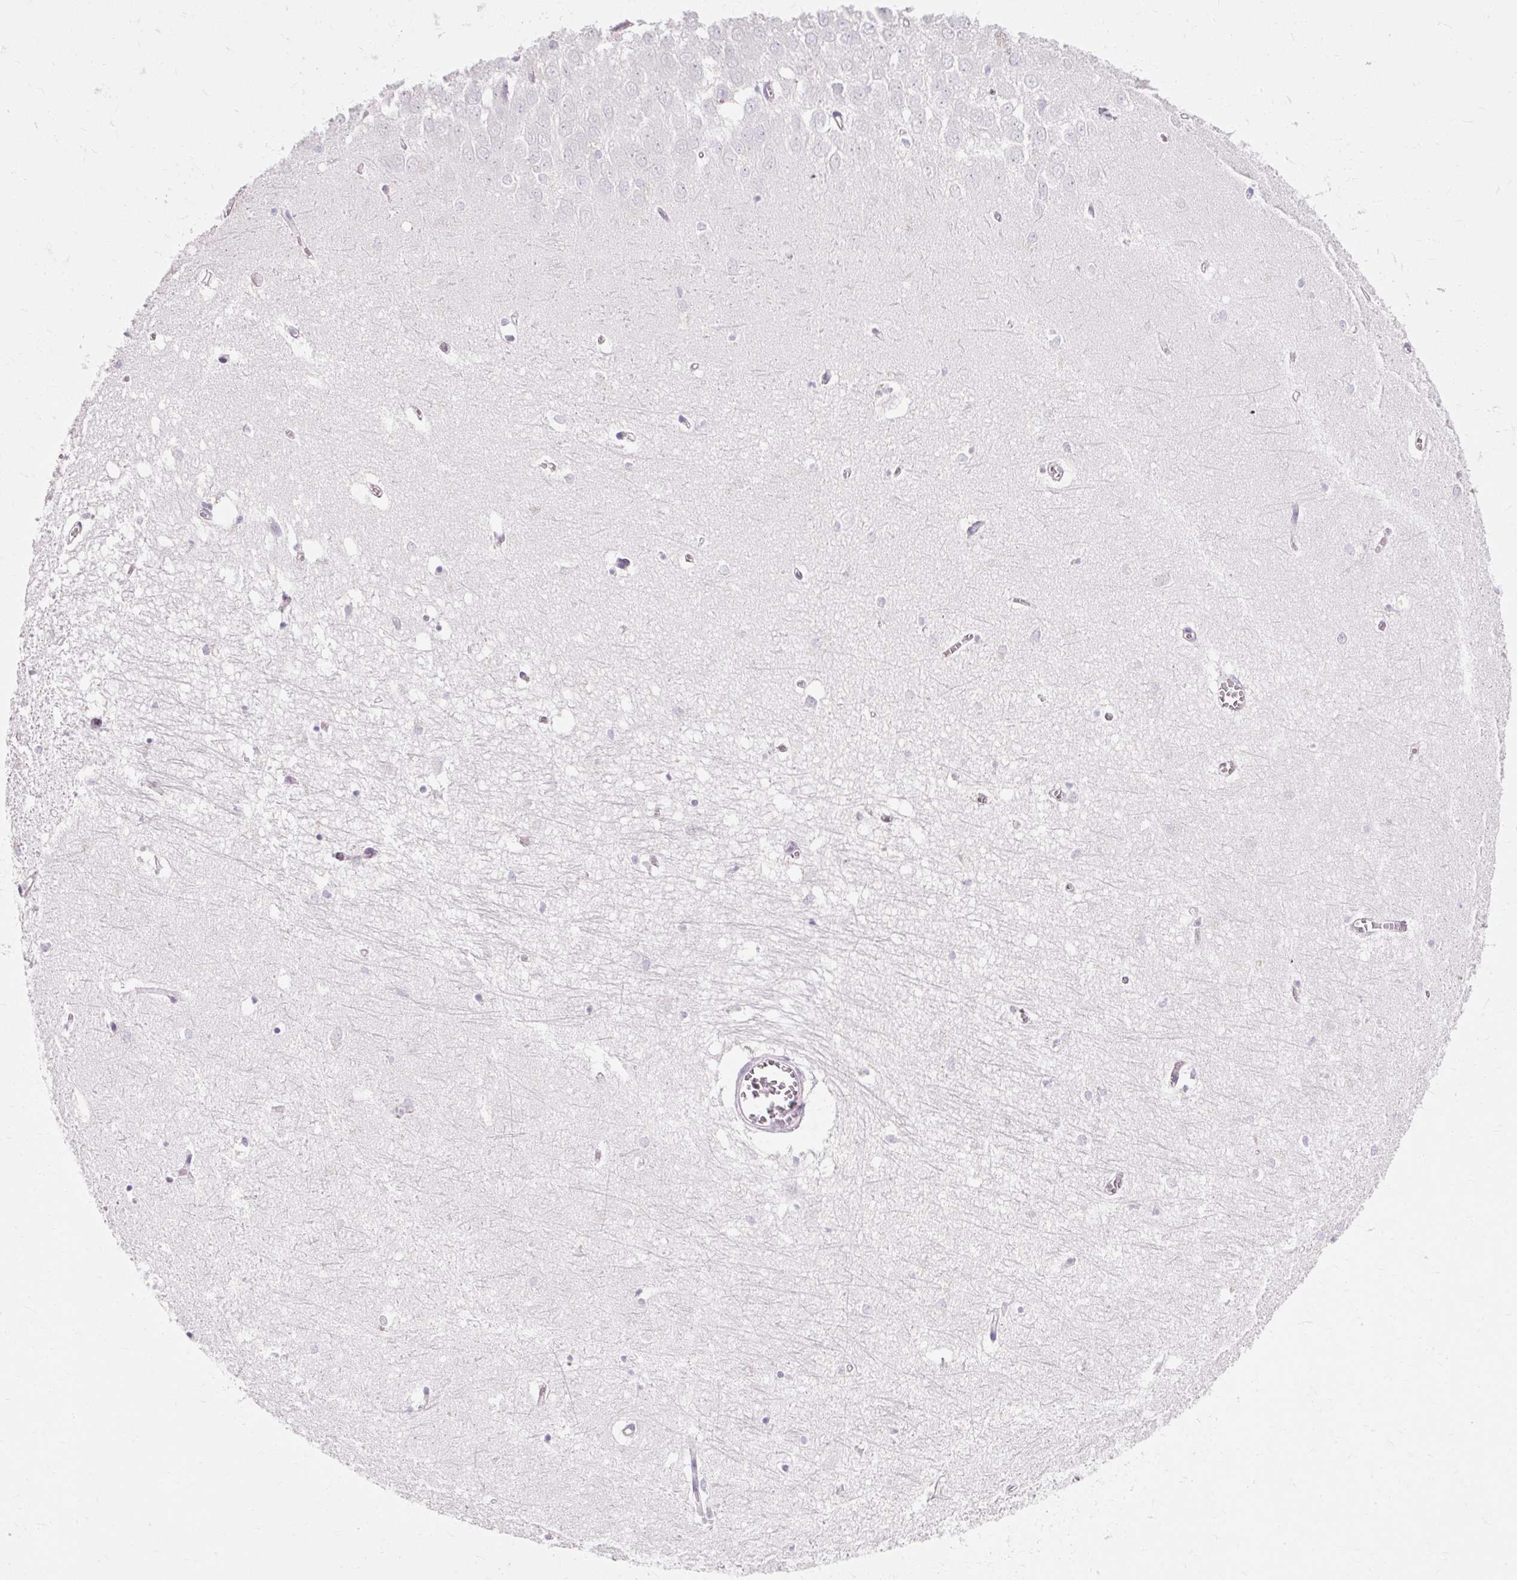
{"staining": {"intensity": "negative", "quantity": "none", "location": "none"}, "tissue": "hippocampus", "cell_type": "Glial cells", "image_type": "normal", "snomed": [{"axis": "morphology", "description": "Normal tissue, NOS"}, {"axis": "topography", "description": "Hippocampus"}], "caption": "High magnification brightfield microscopy of unremarkable hippocampus stained with DAB (3,3'-diaminobenzidine) (brown) and counterstained with hematoxylin (blue): glial cells show no significant expression. (Stains: DAB IHC with hematoxylin counter stain, Microscopy: brightfield microscopy at high magnification).", "gene": "TMEM213", "patient": {"sex": "female", "age": 64}}